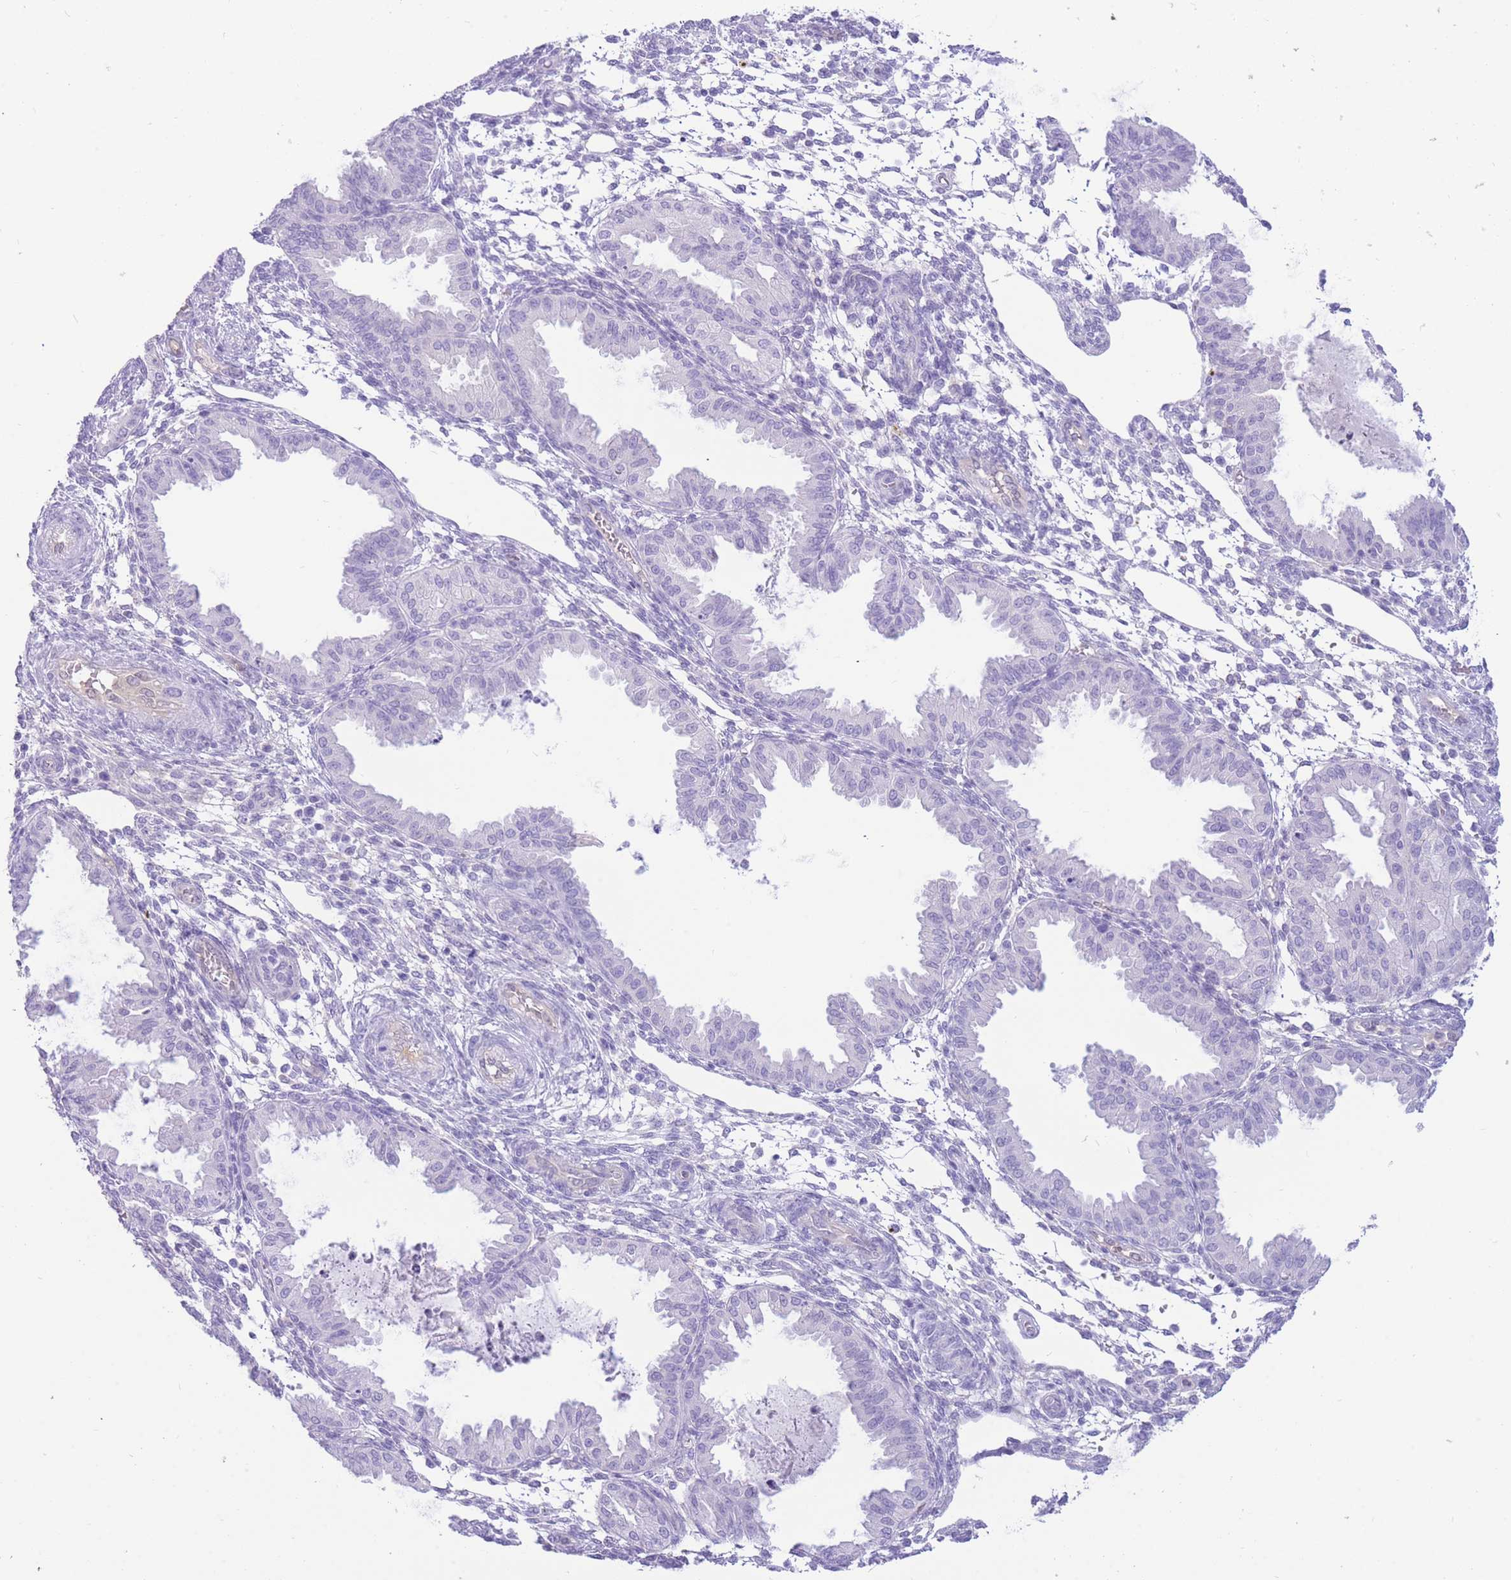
{"staining": {"intensity": "negative", "quantity": "none", "location": "none"}, "tissue": "endometrium", "cell_type": "Cells in endometrial stroma", "image_type": "normal", "snomed": [{"axis": "morphology", "description": "Normal tissue, NOS"}, {"axis": "topography", "description": "Endometrium"}], "caption": "This is an IHC micrograph of unremarkable endometrium. There is no staining in cells in endometrial stroma.", "gene": "SULT1A1", "patient": {"sex": "female", "age": 33}}